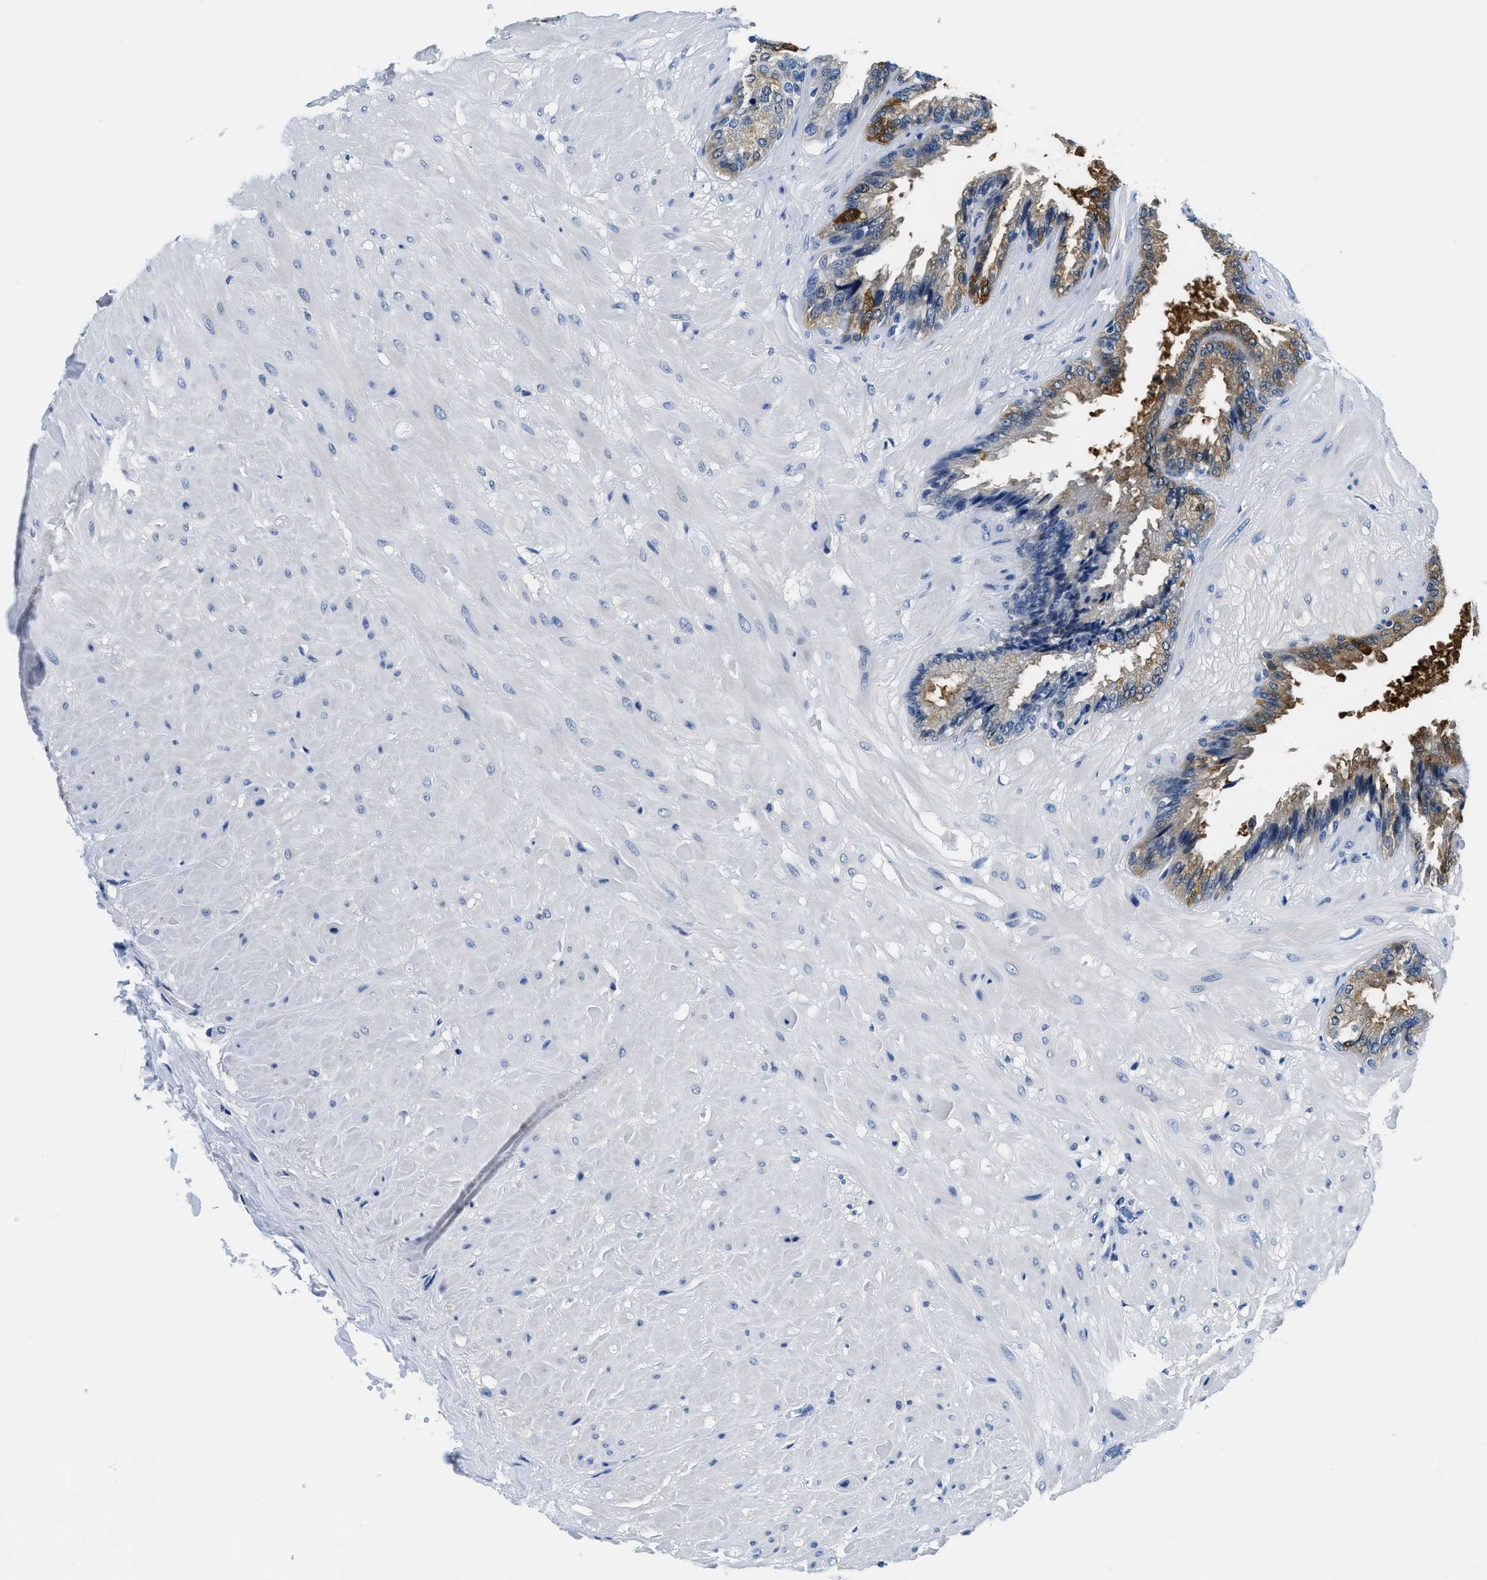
{"staining": {"intensity": "moderate", "quantity": "25%-75%", "location": "cytoplasmic/membranous"}, "tissue": "seminal vesicle", "cell_type": "Glandular cells", "image_type": "normal", "snomed": [{"axis": "morphology", "description": "Normal tissue, NOS"}, {"axis": "topography", "description": "Seminal veicle"}], "caption": "A photomicrograph of seminal vesicle stained for a protein reveals moderate cytoplasmic/membranous brown staining in glandular cells.", "gene": "GSTM3", "patient": {"sex": "male", "age": 46}}